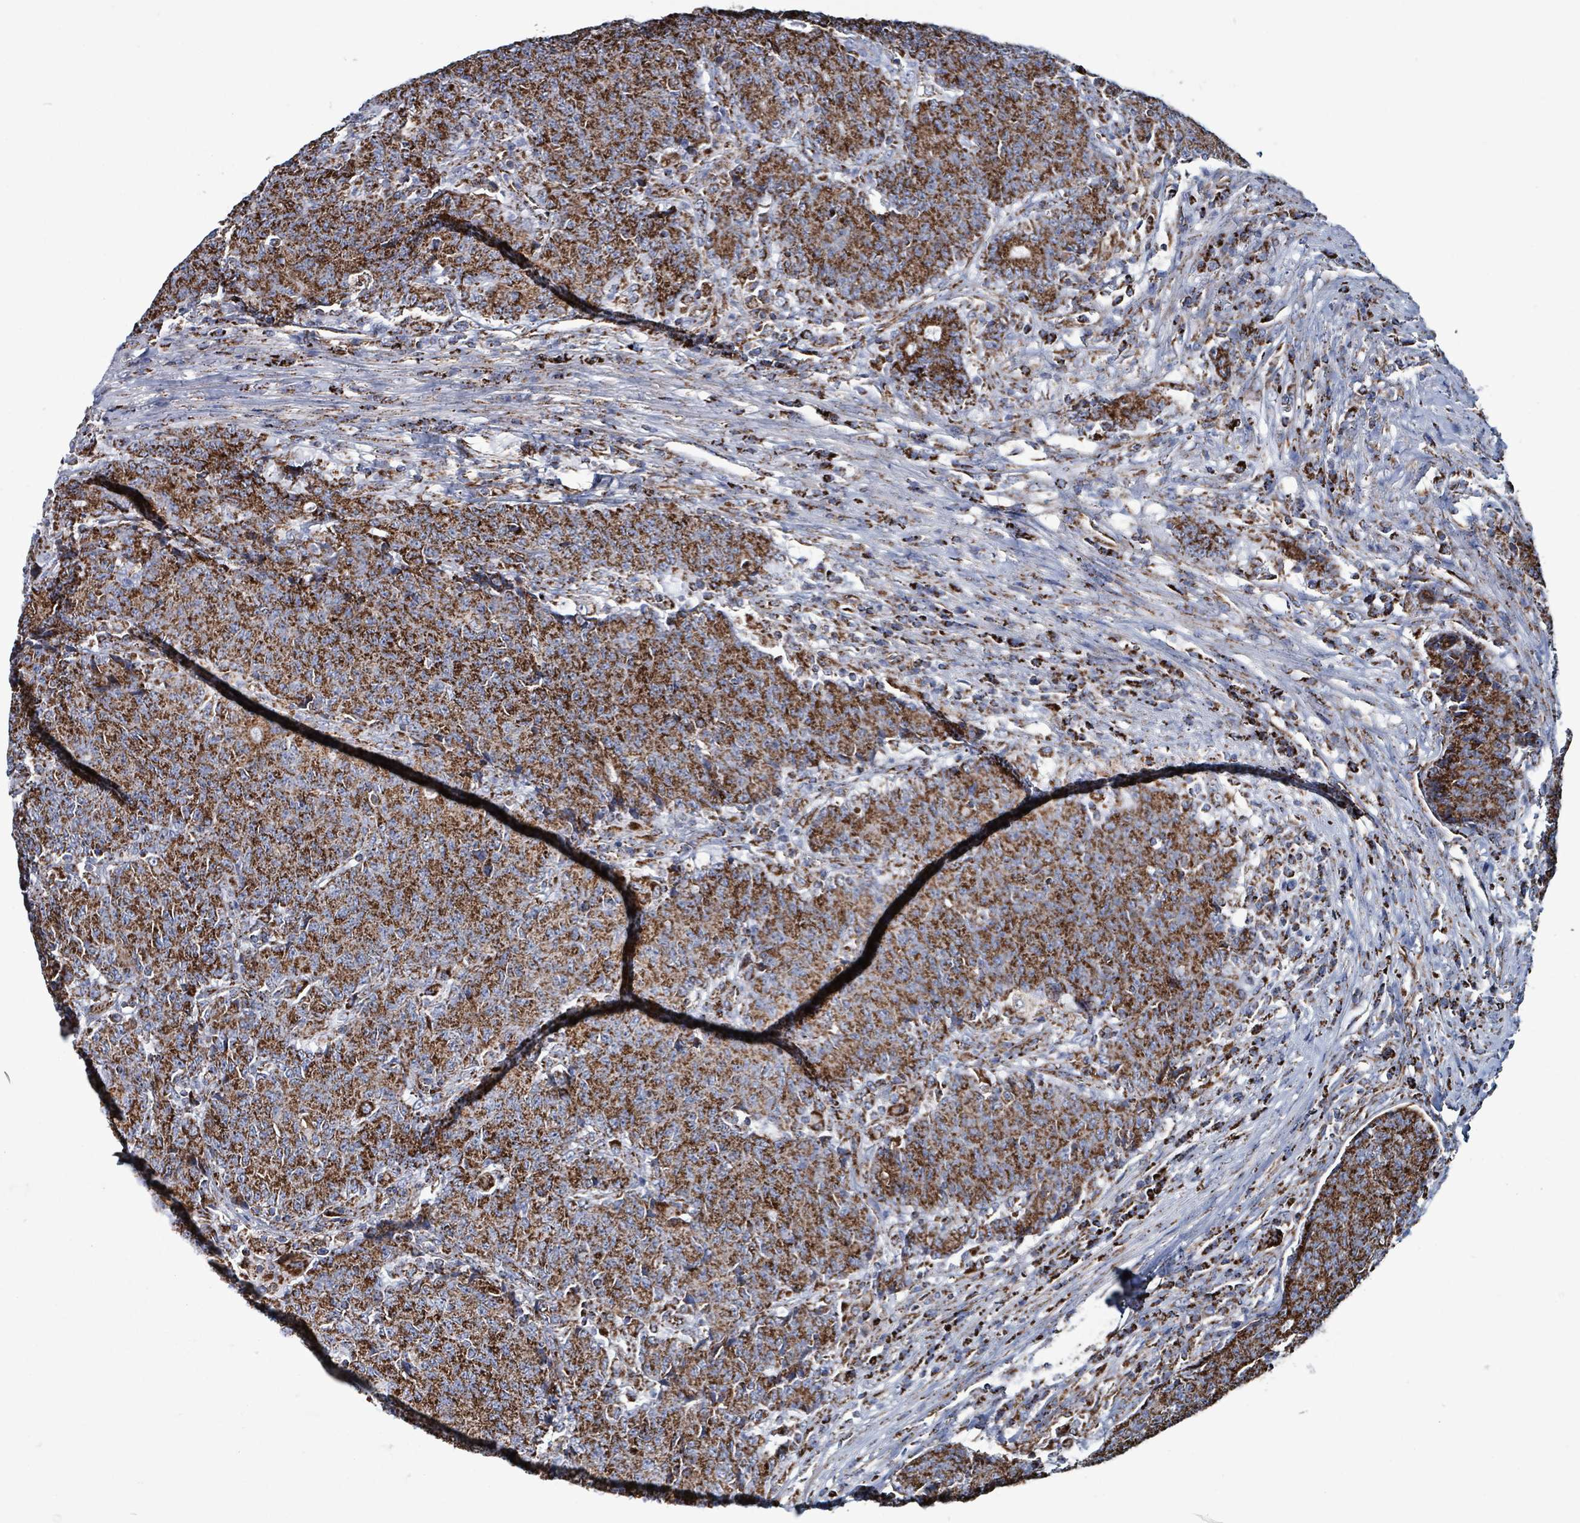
{"staining": {"intensity": "strong", "quantity": ">75%", "location": "cytoplasmic/membranous"}, "tissue": "colorectal cancer", "cell_type": "Tumor cells", "image_type": "cancer", "snomed": [{"axis": "morphology", "description": "Adenocarcinoma, NOS"}, {"axis": "topography", "description": "Colon"}], "caption": "A high amount of strong cytoplasmic/membranous positivity is appreciated in about >75% of tumor cells in colorectal adenocarcinoma tissue.", "gene": "IDH3B", "patient": {"sex": "female", "age": 75}}